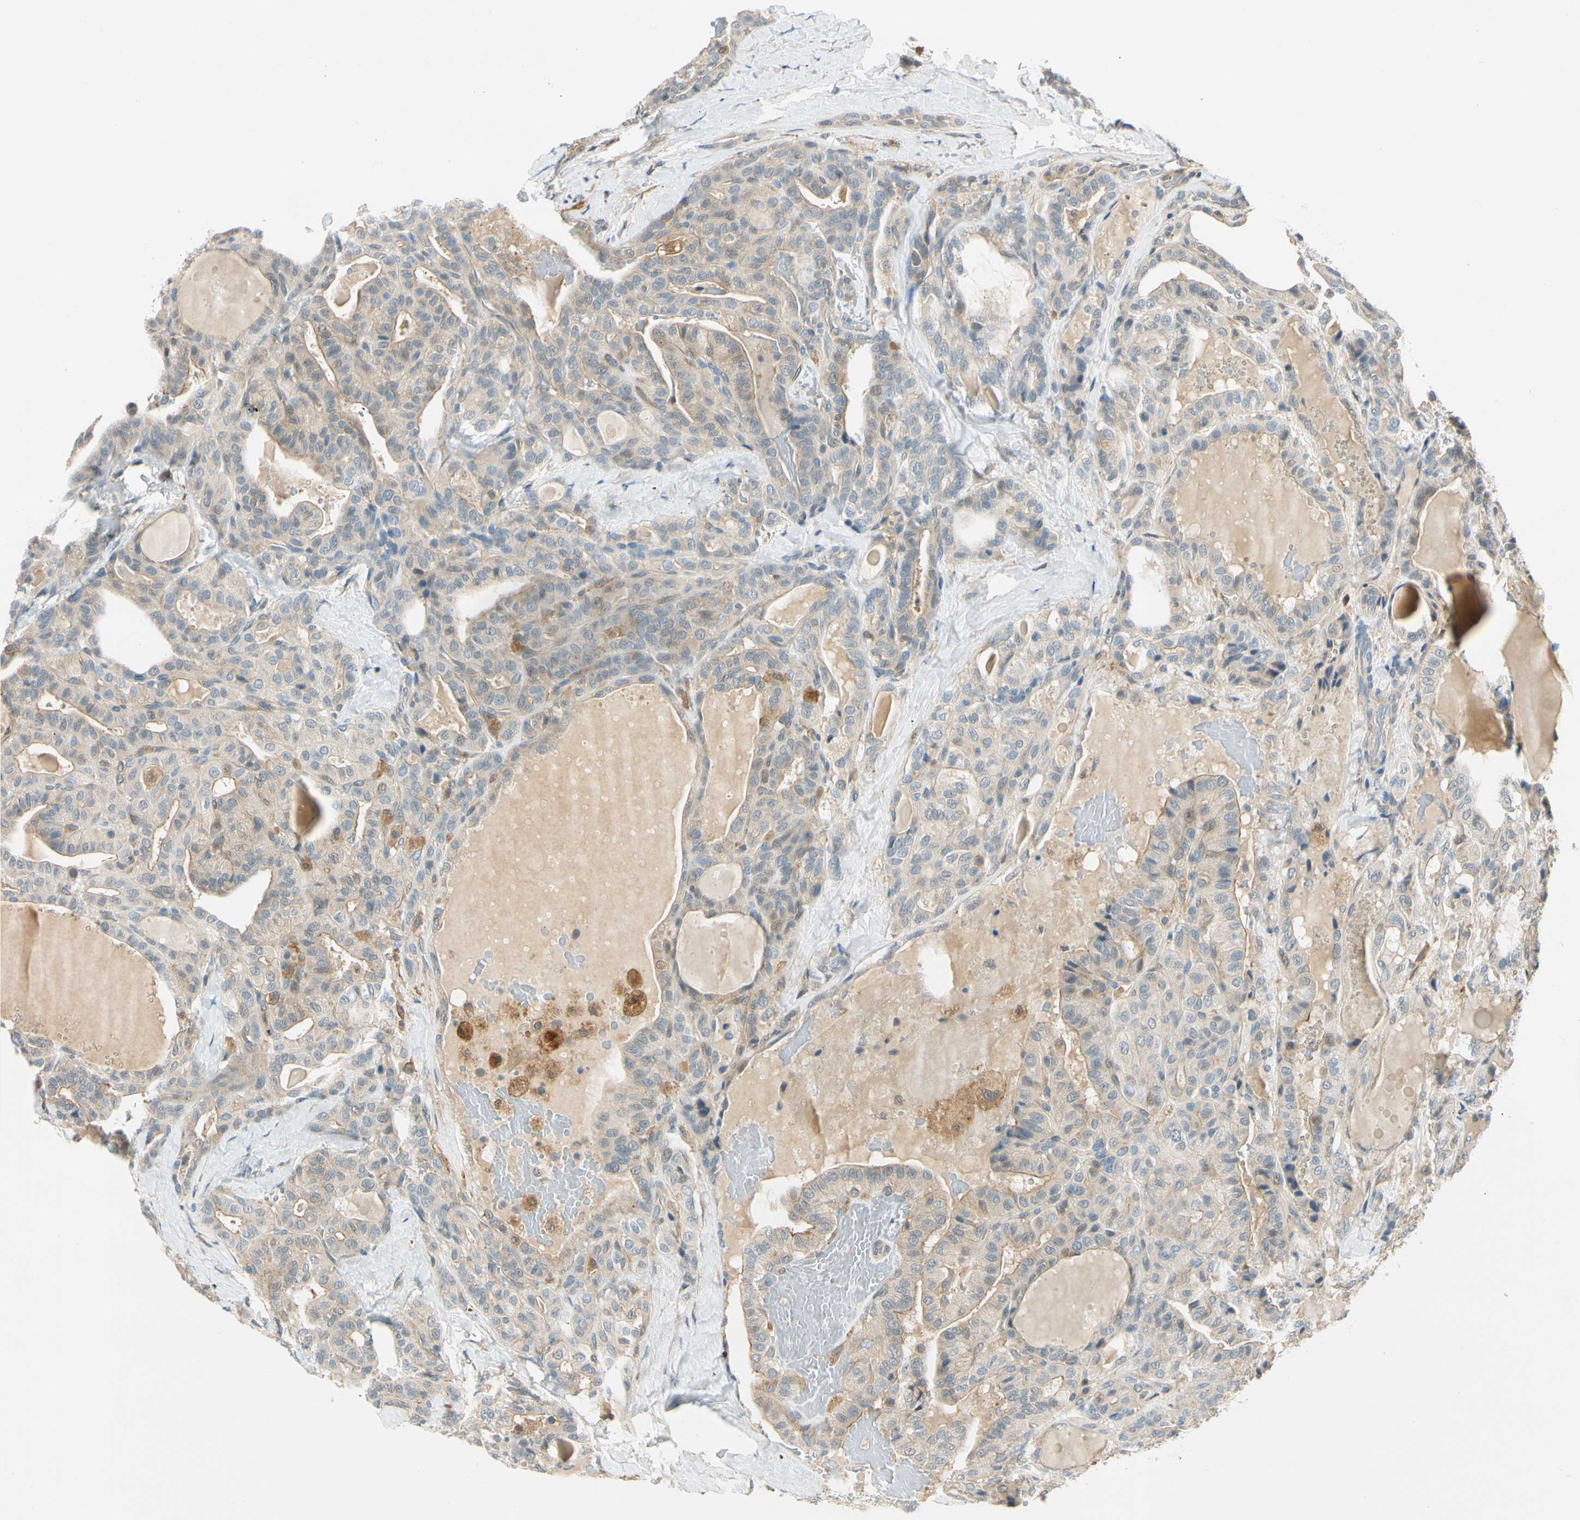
{"staining": {"intensity": "weak", "quantity": ">75%", "location": "cytoplasmic/membranous"}, "tissue": "thyroid cancer", "cell_type": "Tumor cells", "image_type": "cancer", "snomed": [{"axis": "morphology", "description": "Papillary adenocarcinoma, NOS"}, {"axis": "topography", "description": "Thyroid gland"}], "caption": "Thyroid cancer tissue exhibits weak cytoplasmic/membranous positivity in approximately >75% of tumor cells", "gene": "WIPI1", "patient": {"sex": "male", "age": 77}}